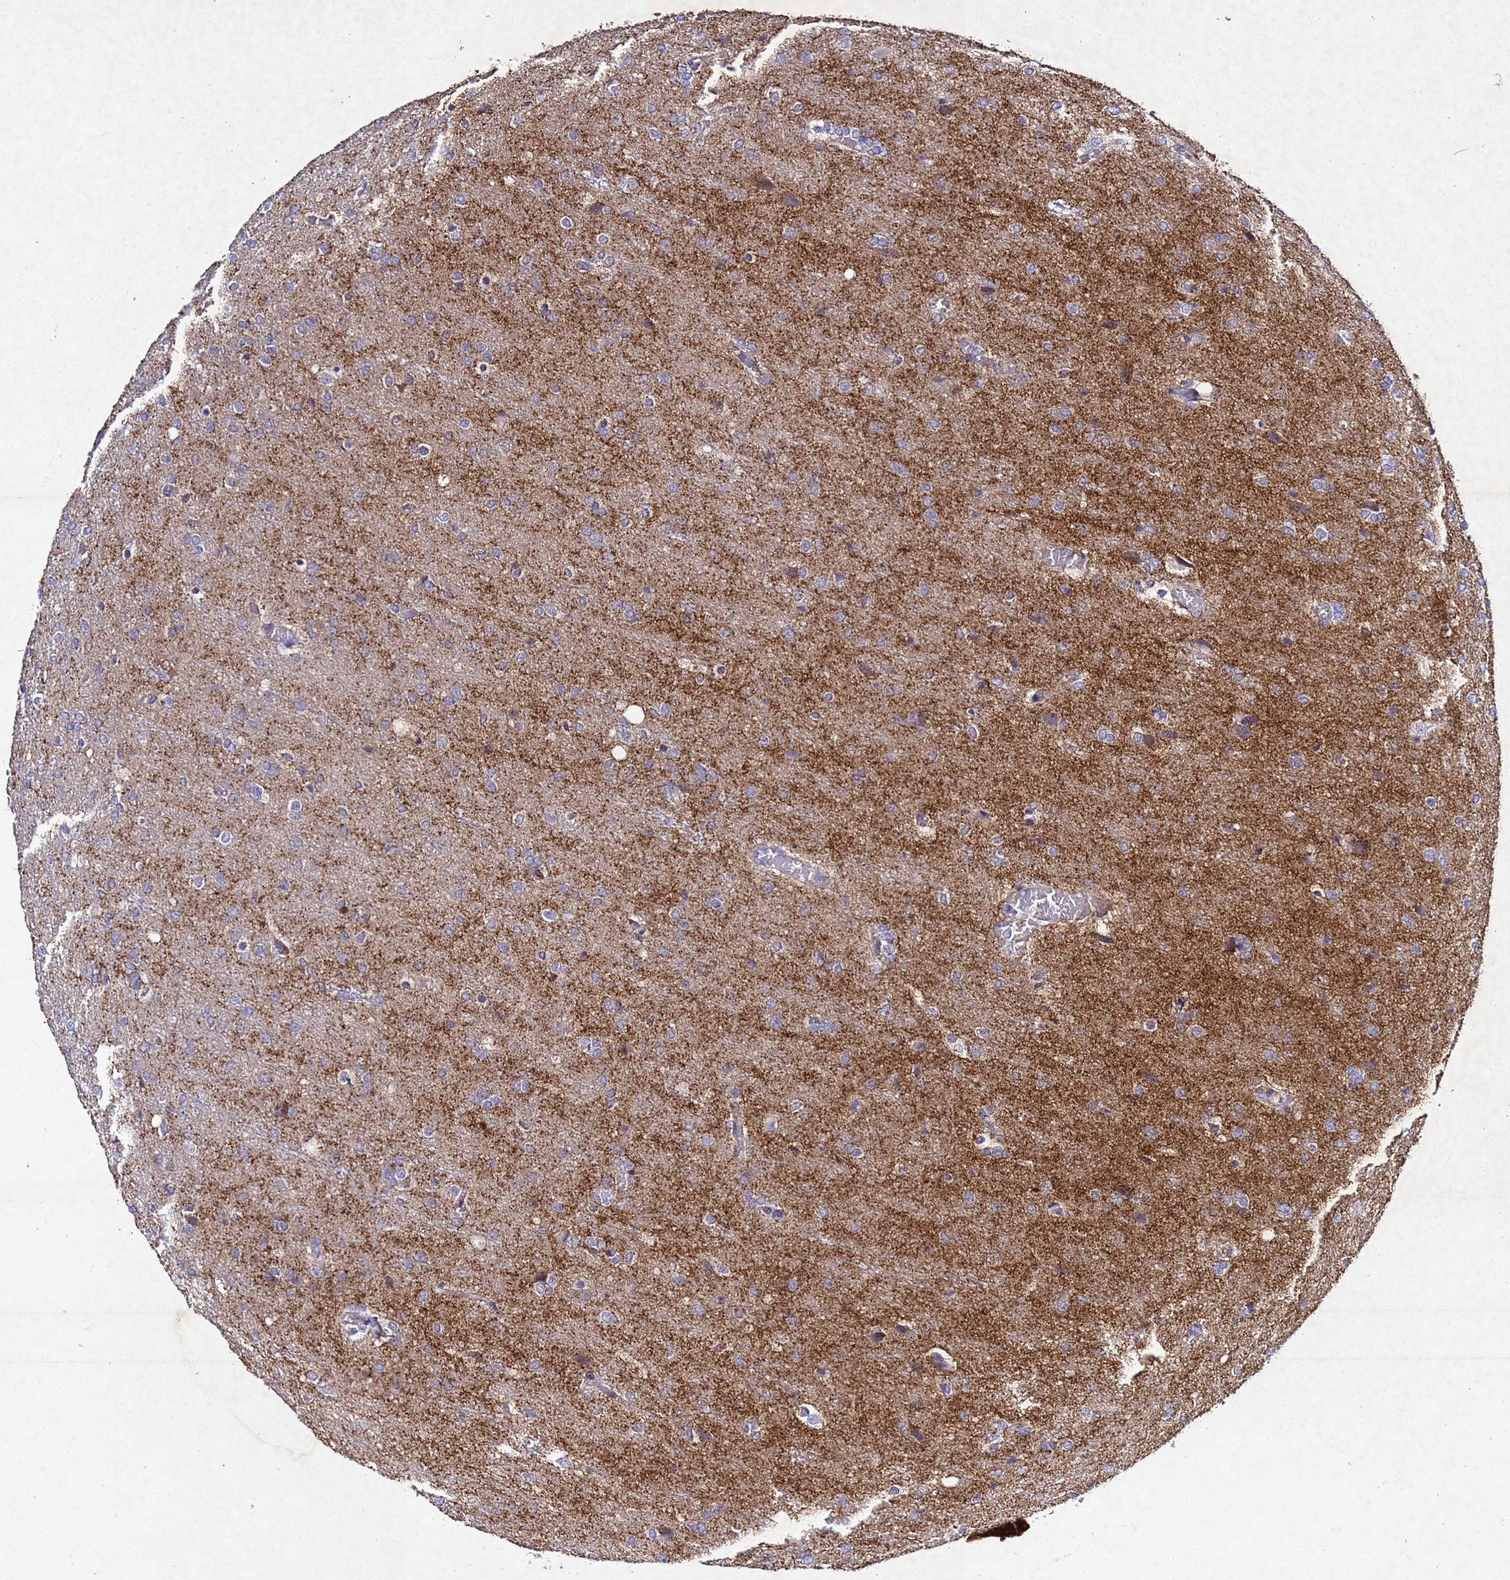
{"staining": {"intensity": "negative", "quantity": "none", "location": "none"}, "tissue": "glioma", "cell_type": "Tumor cells", "image_type": "cancer", "snomed": [{"axis": "morphology", "description": "Glioma, malignant, High grade"}, {"axis": "topography", "description": "Brain"}], "caption": "Malignant glioma (high-grade) was stained to show a protein in brown. There is no significant expression in tumor cells.", "gene": "SV2B", "patient": {"sex": "female", "age": 74}}